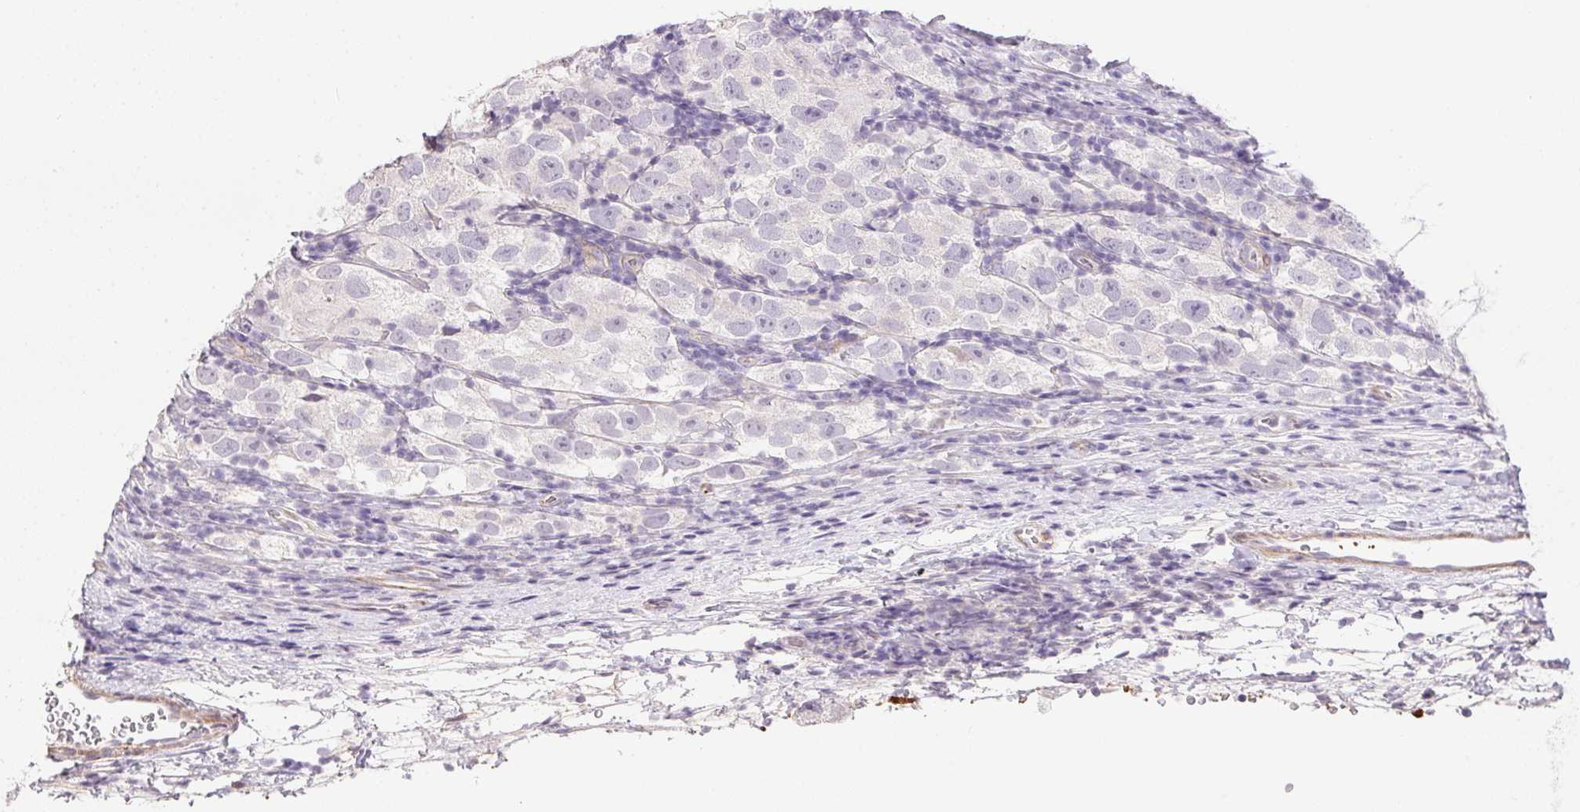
{"staining": {"intensity": "negative", "quantity": "none", "location": "none"}, "tissue": "testis cancer", "cell_type": "Tumor cells", "image_type": "cancer", "snomed": [{"axis": "morphology", "description": "Seminoma, NOS"}, {"axis": "topography", "description": "Testis"}], "caption": "Tumor cells show no significant protein expression in testis seminoma.", "gene": "PRL", "patient": {"sex": "male", "age": 26}}